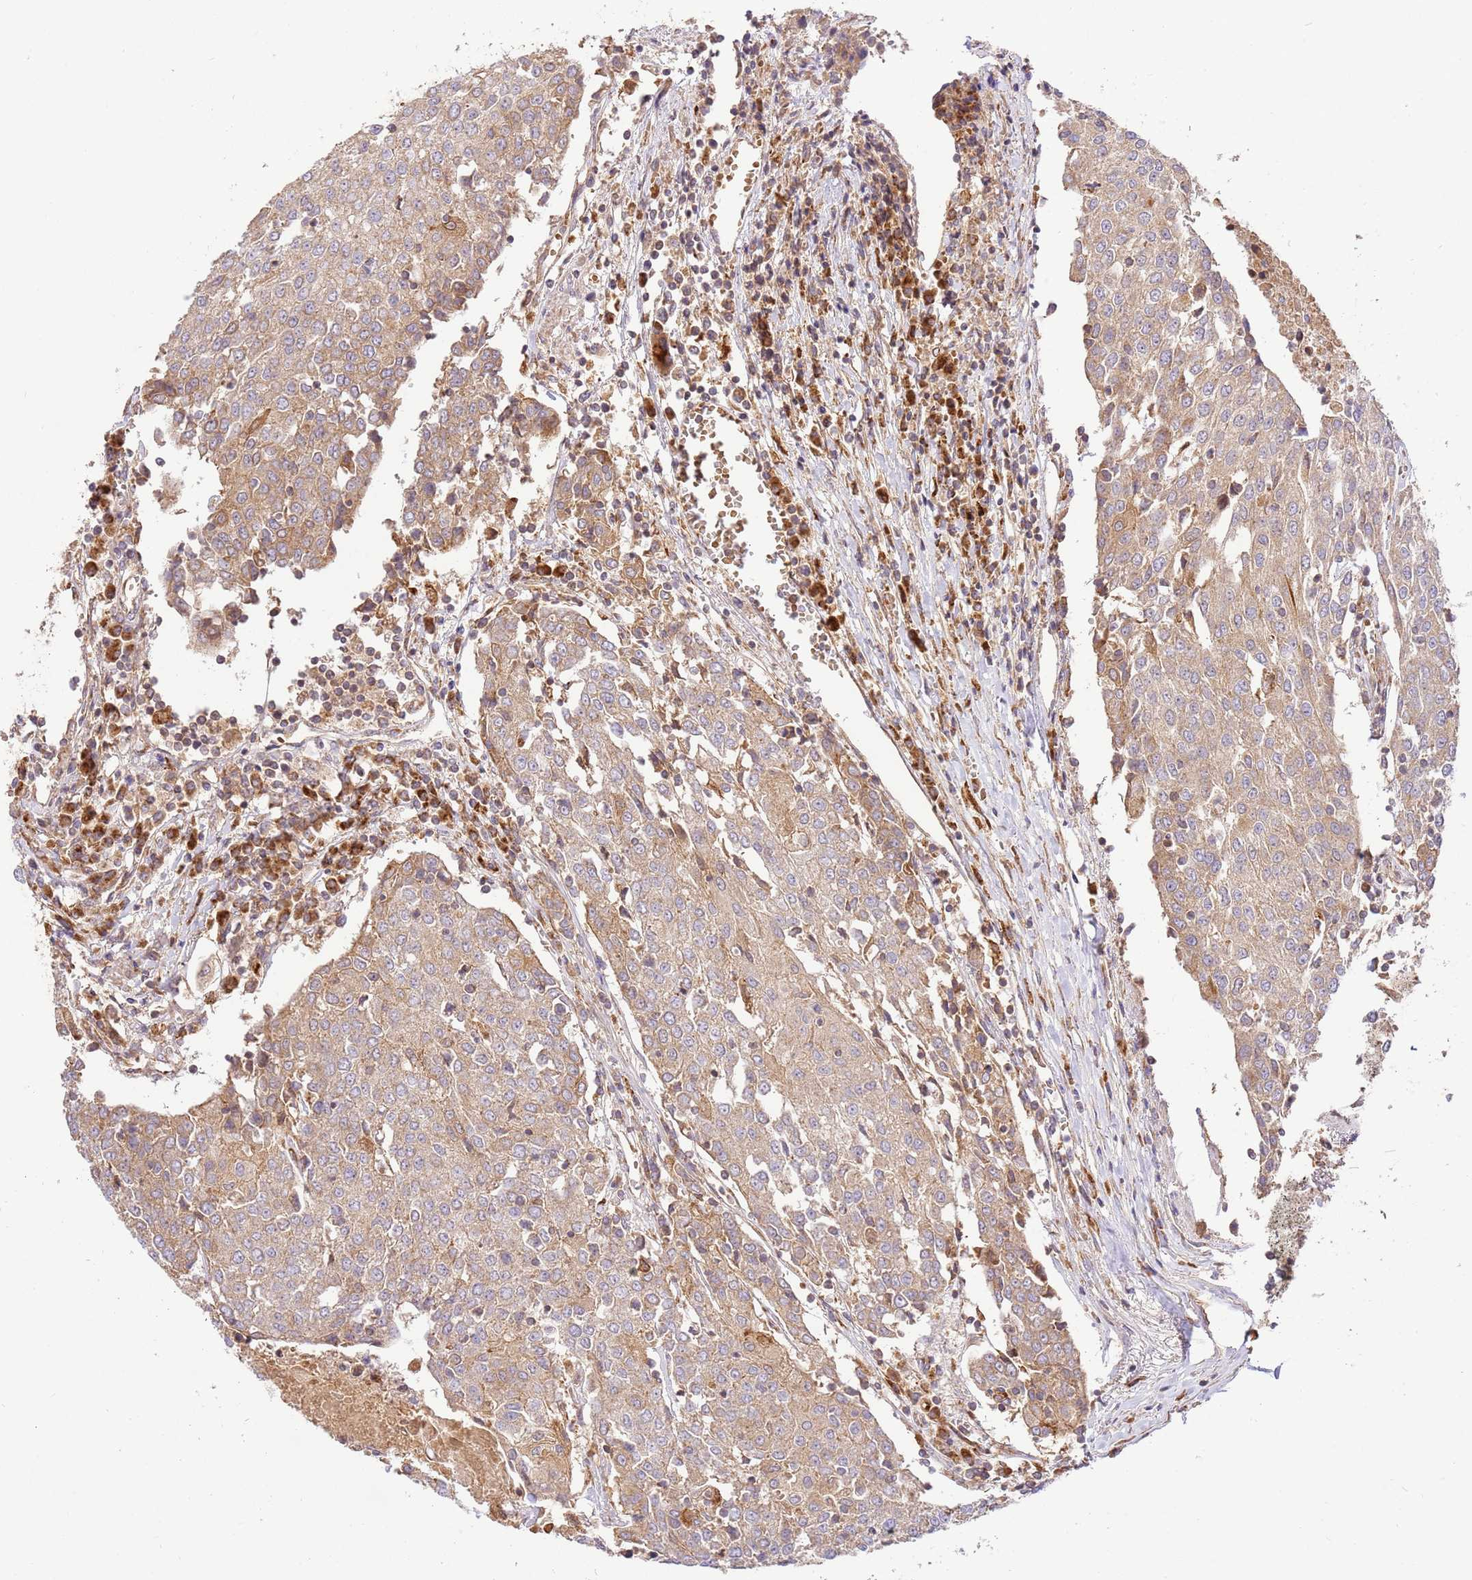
{"staining": {"intensity": "moderate", "quantity": "<25%", "location": "cytoplasmic/membranous"}, "tissue": "urothelial cancer", "cell_type": "Tumor cells", "image_type": "cancer", "snomed": [{"axis": "morphology", "description": "Urothelial carcinoma, High grade"}, {"axis": "topography", "description": "Urinary bladder"}], "caption": "Immunohistochemical staining of urothelial cancer reveals low levels of moderate cytoplasmic/membranous expression in about <25% of tumor cells.", "gene": "SPATA2L", "patient": {"sex": "female", "age": 85}}